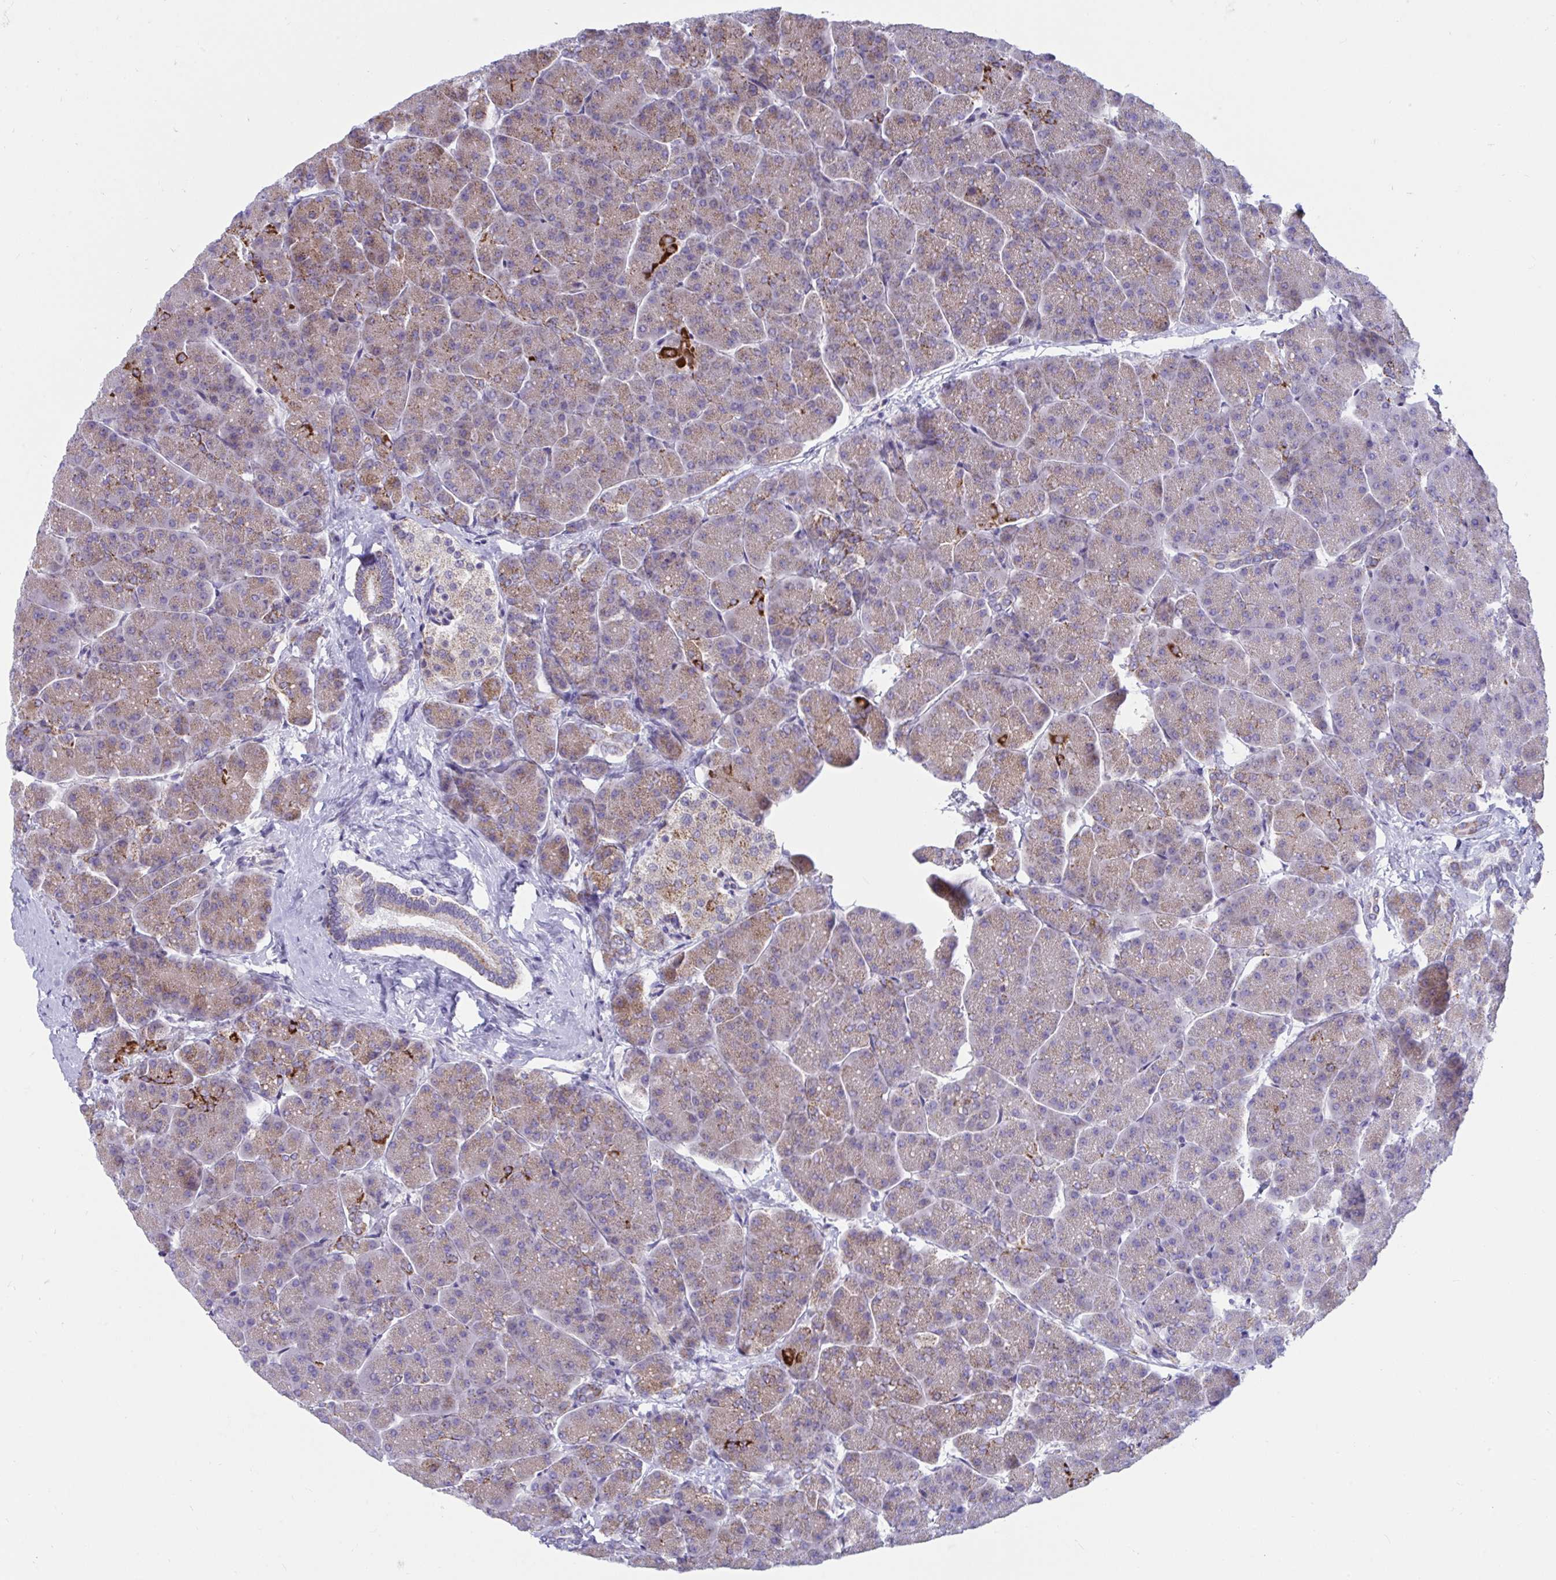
{"staining": {"intensity": "strong", "quantity": "<25%", "location": "cytoplasmic/membranous"}, "tissue": "pancreas", "cell_type": "Exocrine glandular cells", "image_type": "normal", "snomed": [{"axis": "morphology", "description": "Normal tissue, NOS"}, {"axis": "topography", "description": "Pancreas"}, {"axis": "topography", "description": "Peripheral nerve tissue"}], "caption": "Immunohistochemical staining of normal pancreas displays medium levels of strong cytoplasmic/membranous expression in about <25% of exocrine glandular cells. (DAB IHC, brown staining for protein, blue staining for nuclei).", "gene": "DTX3", "patient": {"sex": "male", "age": 54}}